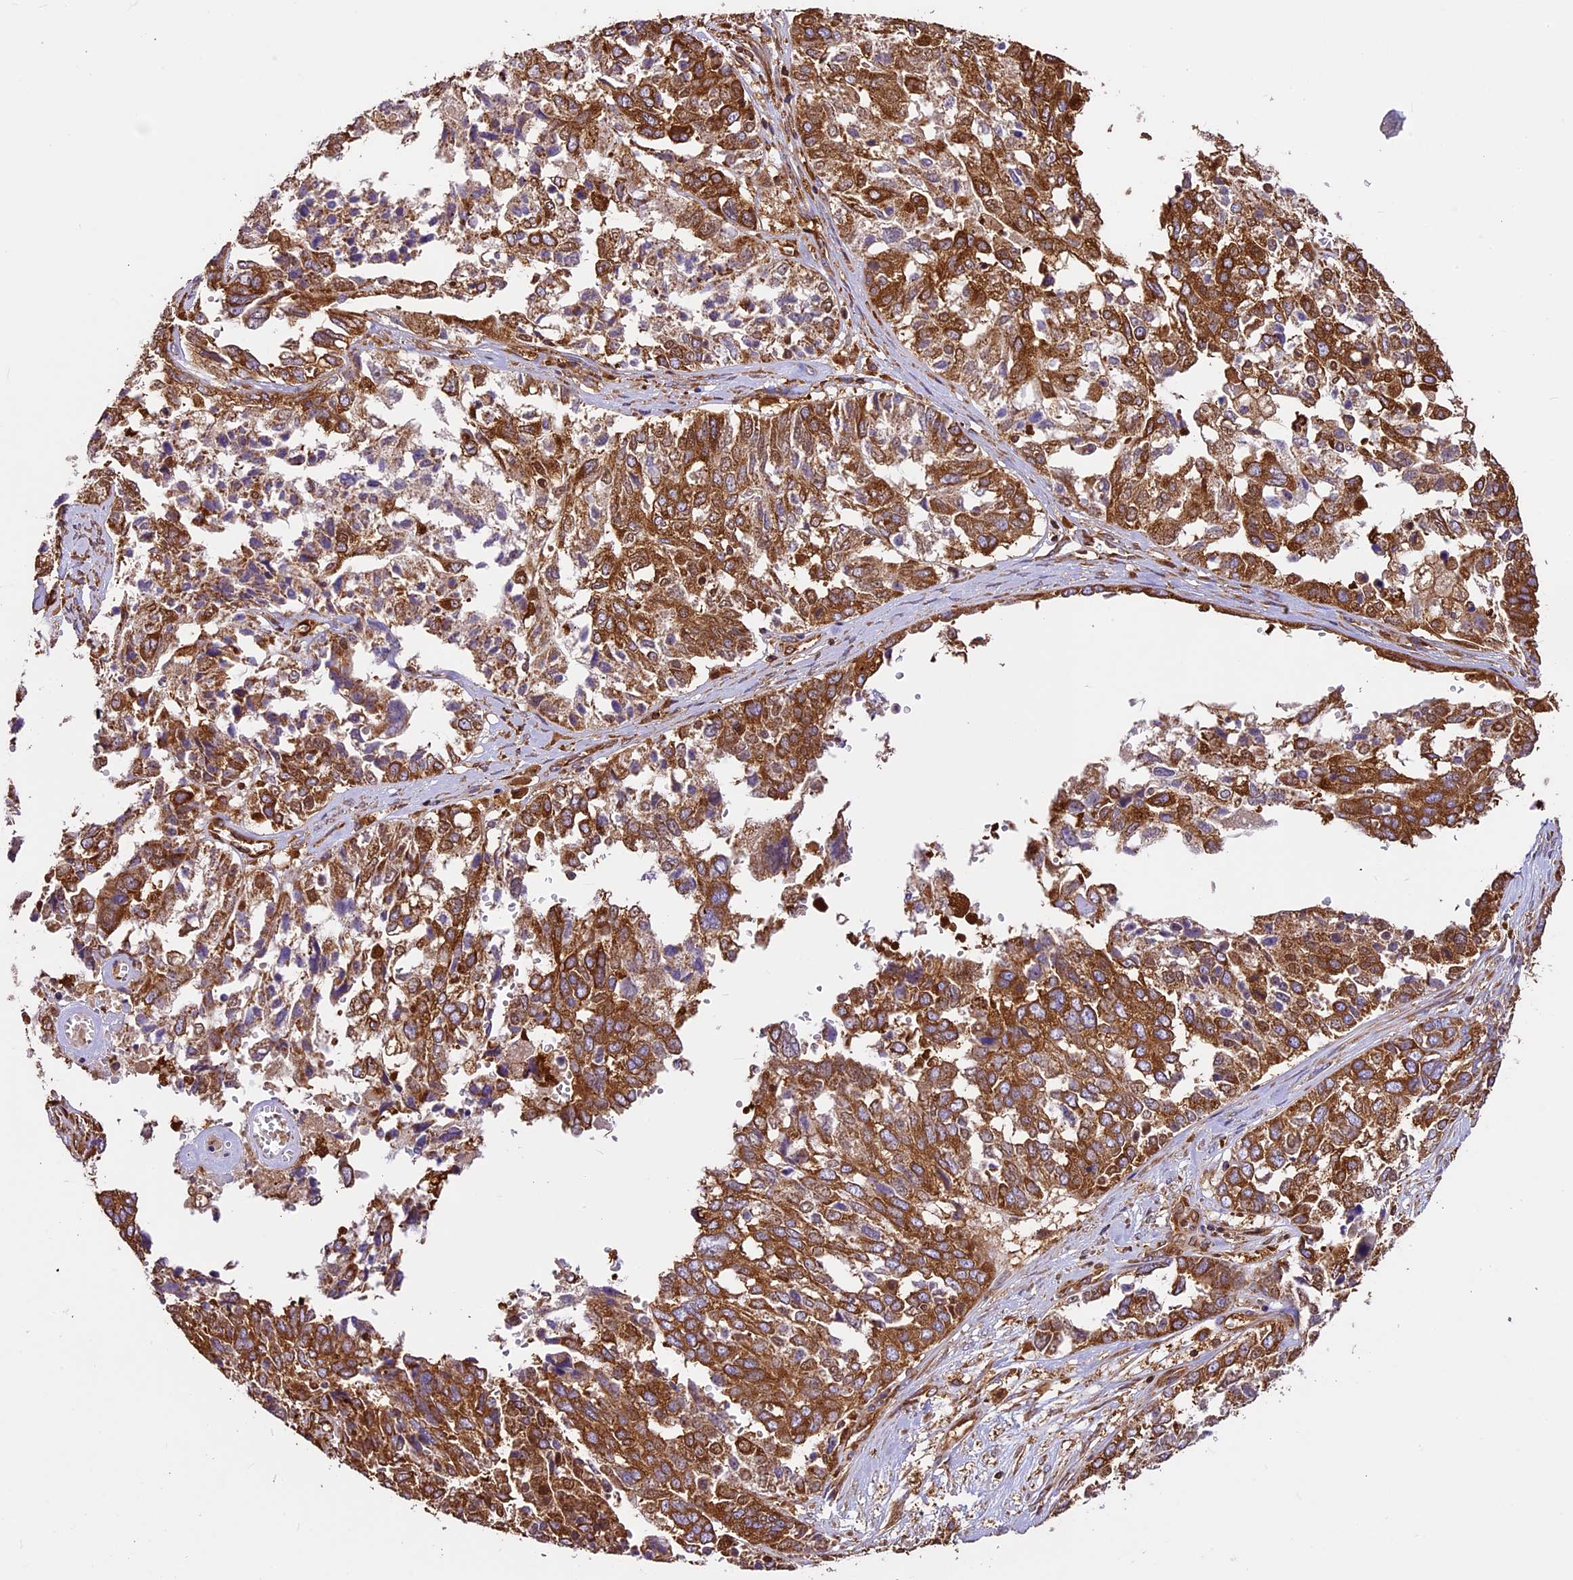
{"staining": {"intensity": "strong", "quantity": ">75%", "location": "cytoplasmic/membranous"}, "tissue": "ovarian cancer", "cell_type": "Tumor cells", "image_type": "cancer", "snomed": [{"axis": "morphology", "description": "Cystadenocarcinoma, serous, NOS"}, {"axis": "topography", "description": "Ovary"}], "caption": "A micrograph of ovarian cancer stained for a protein reveals strong cytoplasmic/membranous brown staining in tumor cells.", "gene": "KARS1", "patient": {"sex": "female", "age": 44}}